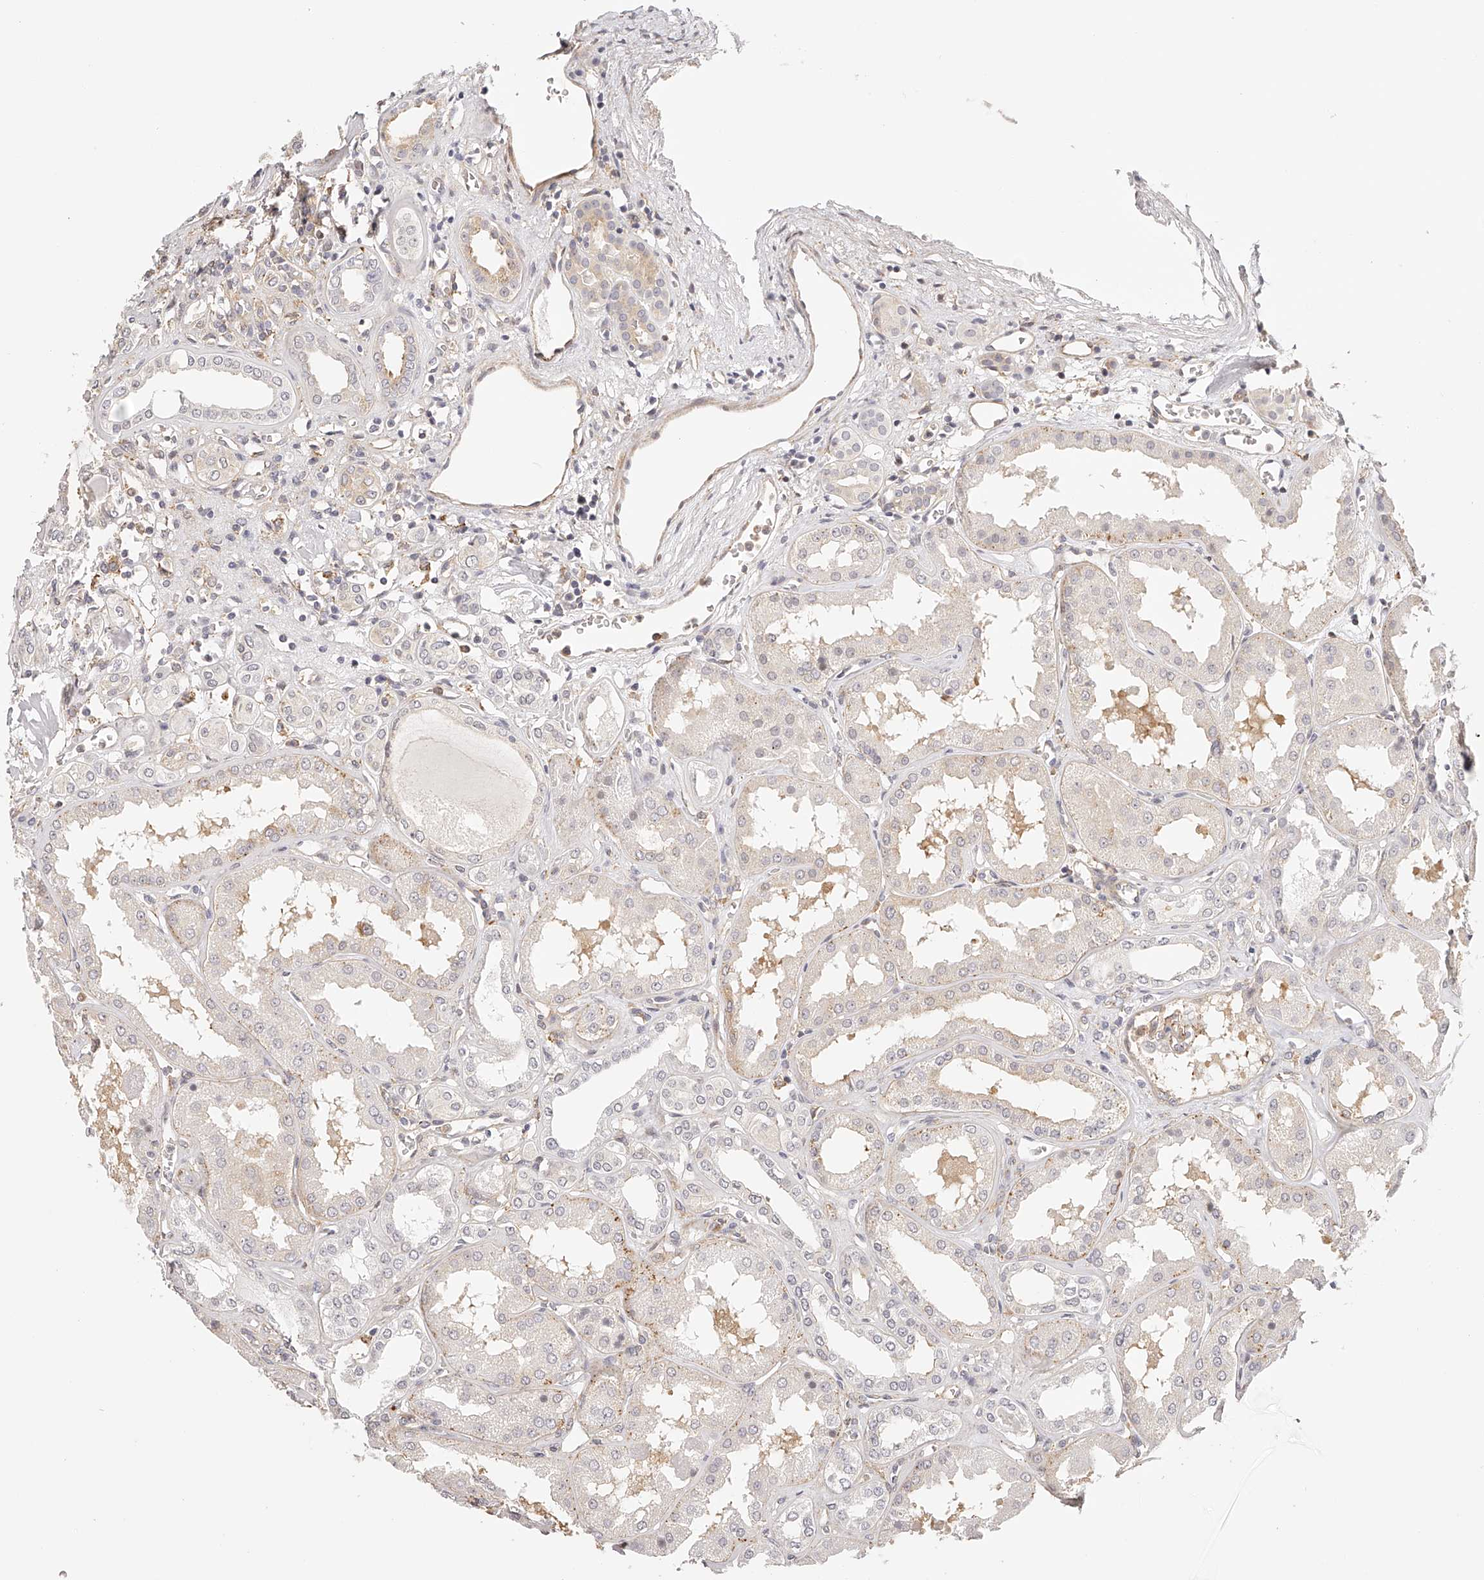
{"staining": {"intensity": "weak", "quantity": "25%-75%", "location": "cytoplasmic/membranous"}, "tissue": "kidney", "cell_type": "Cells in glomeruli", "image_type": "normal", "snomed": [{"axis": "morphology", "description": "Normal tissue, NOS"}, {"axis": "topography", "description": "Kidney"}], "caption": "The histopathology image exhibits a brown stain indicating the presence of a protein in the cytoplasmic/membranous of cells in glomeruli in kidney.", "gene": "SYNC", "patient": {"sex": "female", "age": 56}}